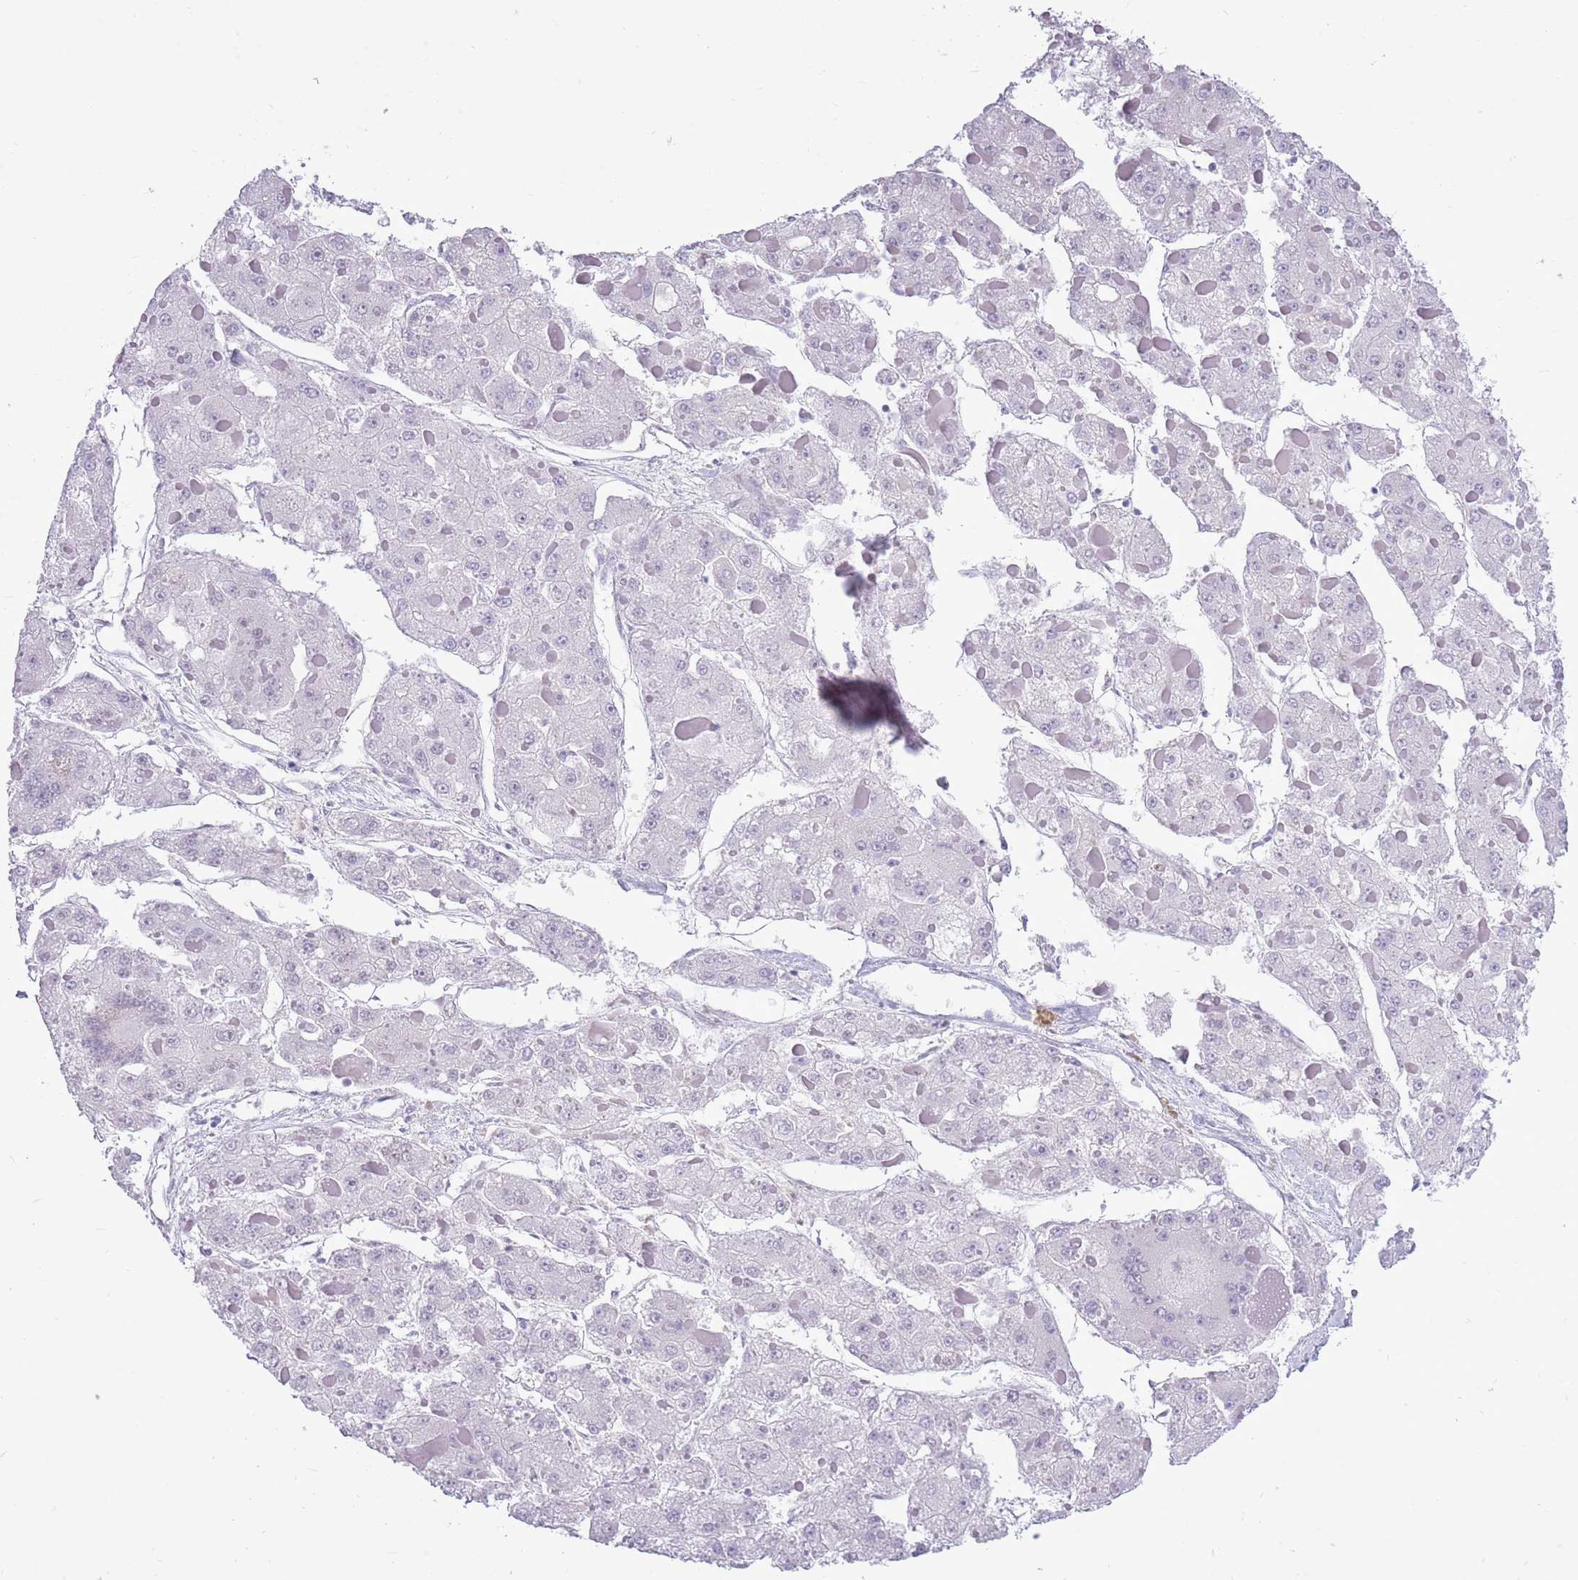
{"staining": {"intensity": "negative", "quantity": "none", "location": "none"}, "tissue": "liver cancer", "cell_type": "Tumor cells", "image_type": "cancer", "snomed": [{"axis": "morphology", "description": "Carcinoma, Hepatocellular, NOS"}, {"axis": "topography", "description": "Liver"}], "caption": "Immunohistochemistry histopathology image of neoplastic tissue: human liver hepatocellular carcinoma stained with DAB exhibits no significant protein positivity in tumor cells.", "gene": "ZNF425", "patient": {"sex": "female", "age": 73}}